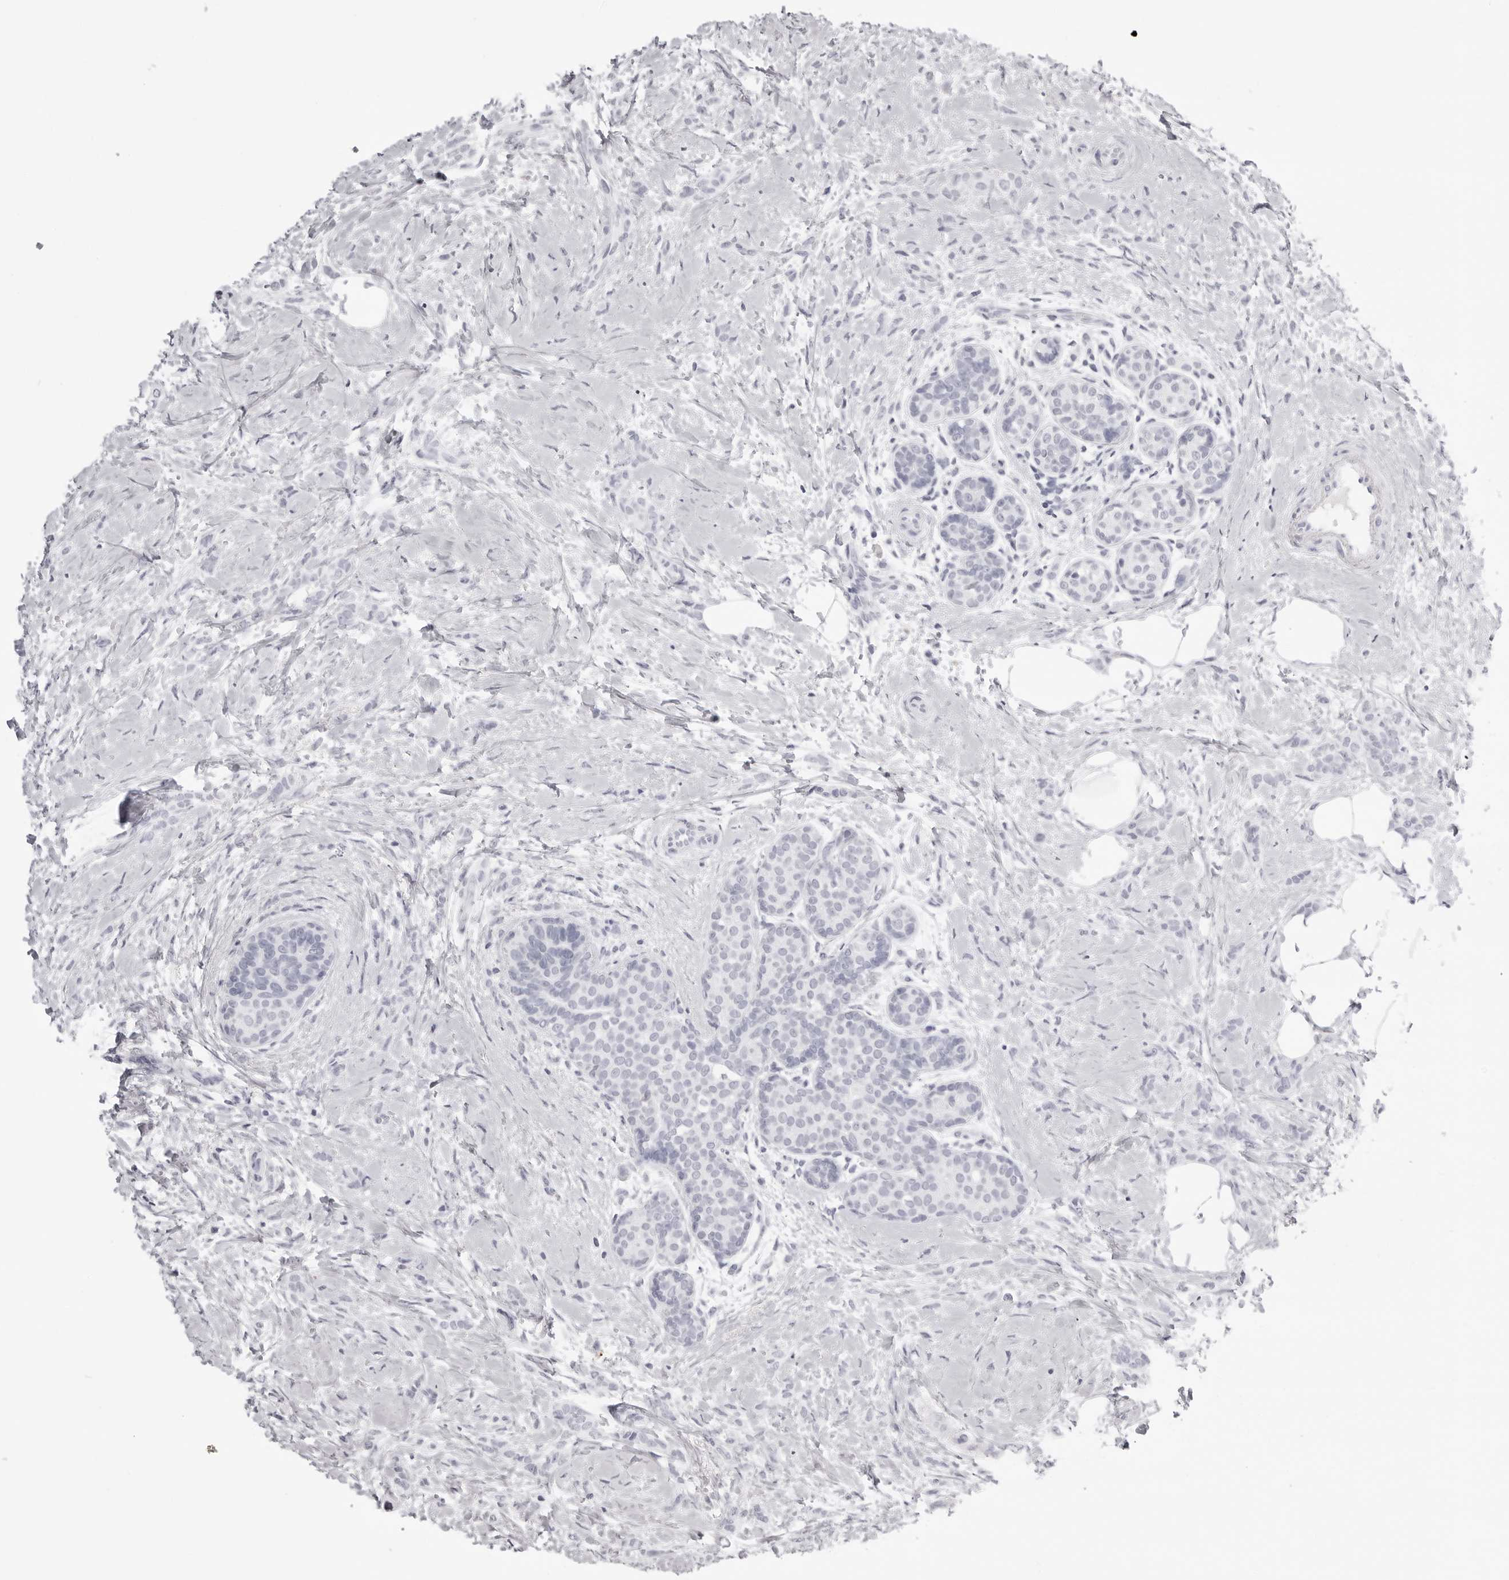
{"staining": {"intensity": "negative", "quantity": "none", "location": "none"}, "tissue": "breast cancer", "cell_type": "Tumor cells", "image_type": "cancer", "snomed": [{"axis": "morphology", "description": "Lobular carcinoma, in situ"}, {"axis": "morphology", "description": "Lobular carcinoma"}, {"axis": "topography", "description": "Breast"}], "caption": "This is an IHC image of human breast cancer (lobular carcinoma). There is no positivity in tumor cells.", "gene": "CST1", "patient": {"sex": "female", "age": 41}}